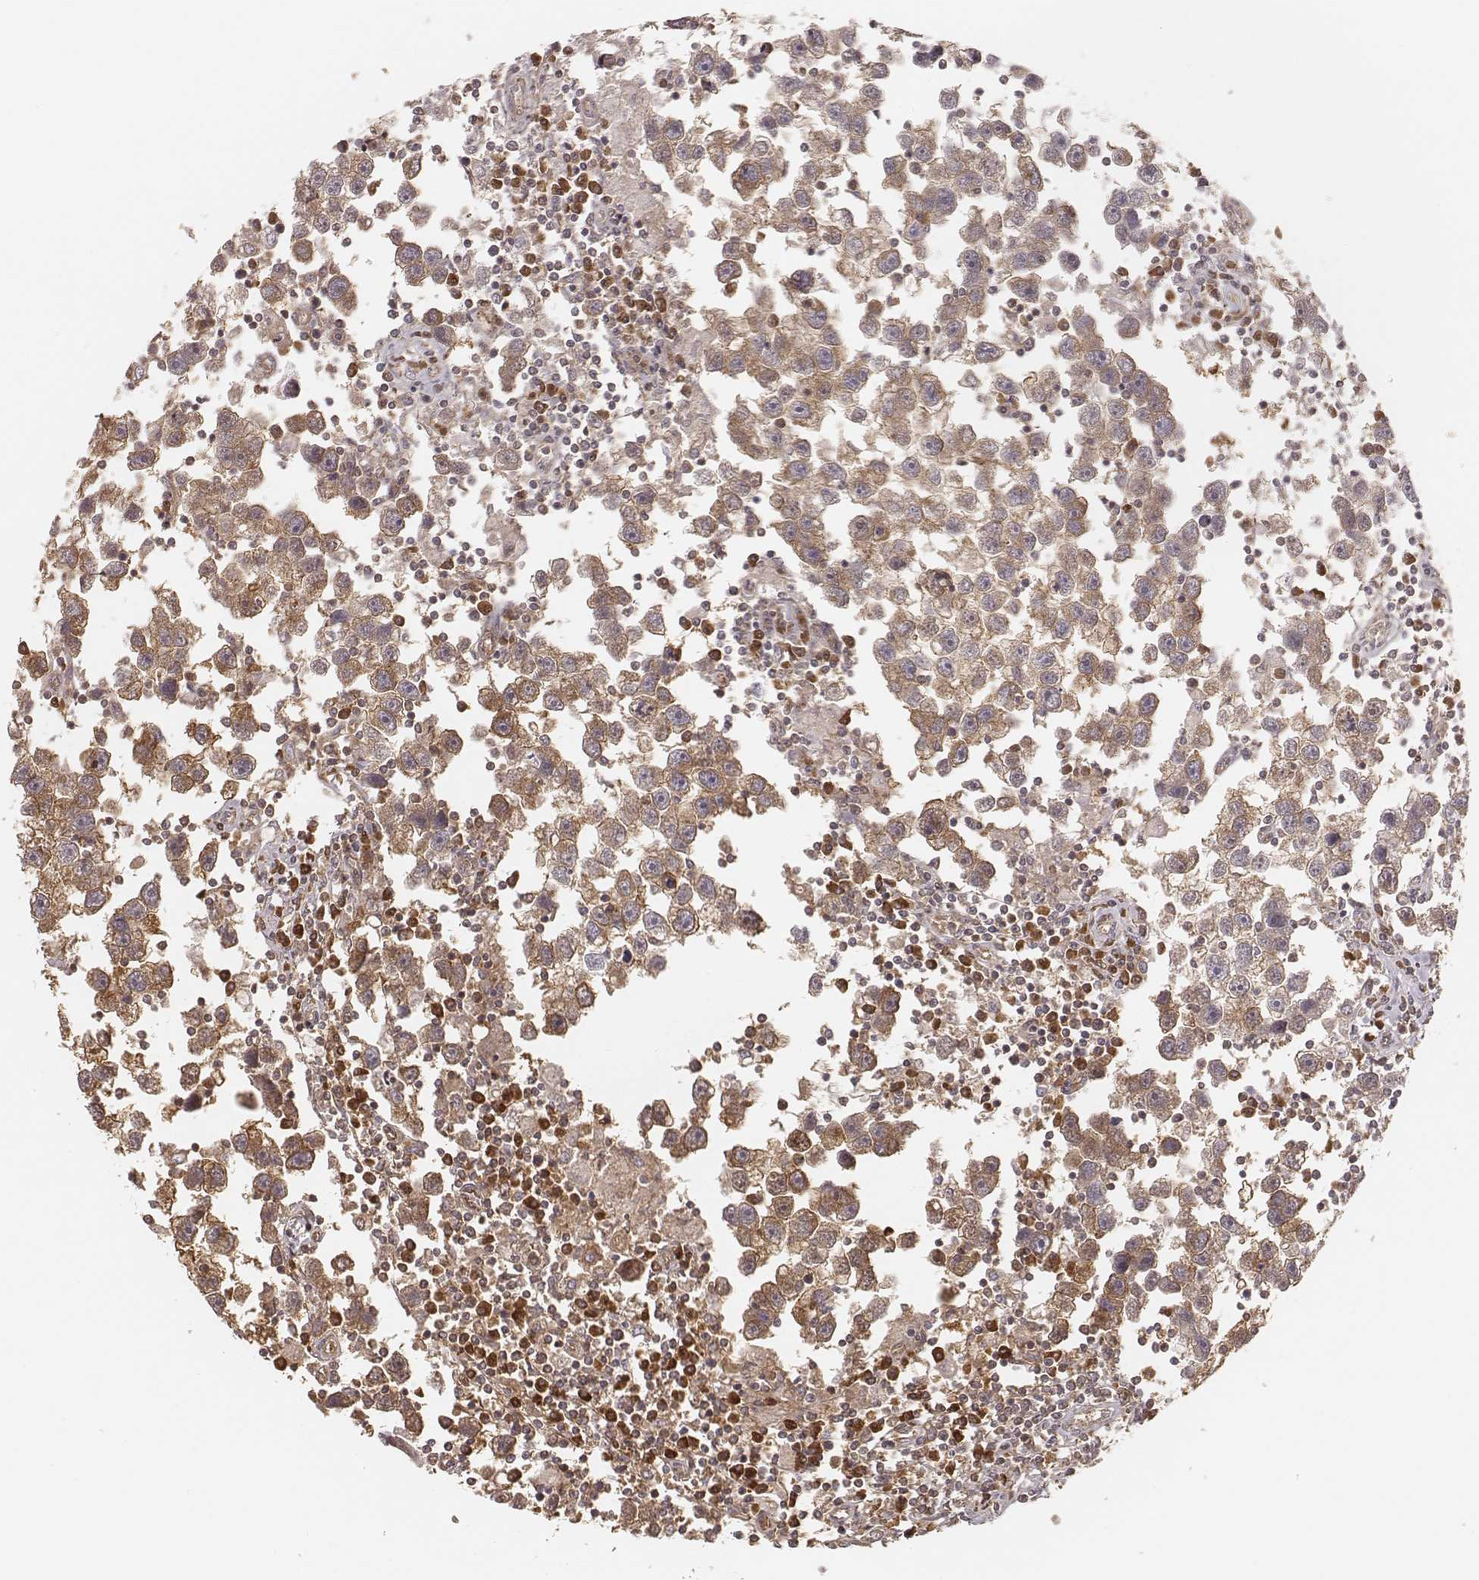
{"staining": {"intensity": "moderate", "quantity": ">75%", "location": "cytoplasmic/membranous"}, "tissue": "testis cancer", "cell_type": "Tumor cells", "image_type": "cancer", "snomed": [{"axis": "morphology", "description": "Seminoma, NOS"}, {"axis": "topography", "description": "Testis"}], "caption": "A brown stain labels moderate cytoplasmic/membranous staining of a protein in seminoma (testis) tumor cells. (Stains: DAB (3,3'-diaminobenzidine) in brown, nuclei in blue, Microscopy: brightfield microscopy at high magnification).", "gene": "CARS1", "patient": {"sex": "male", "age": 30}}